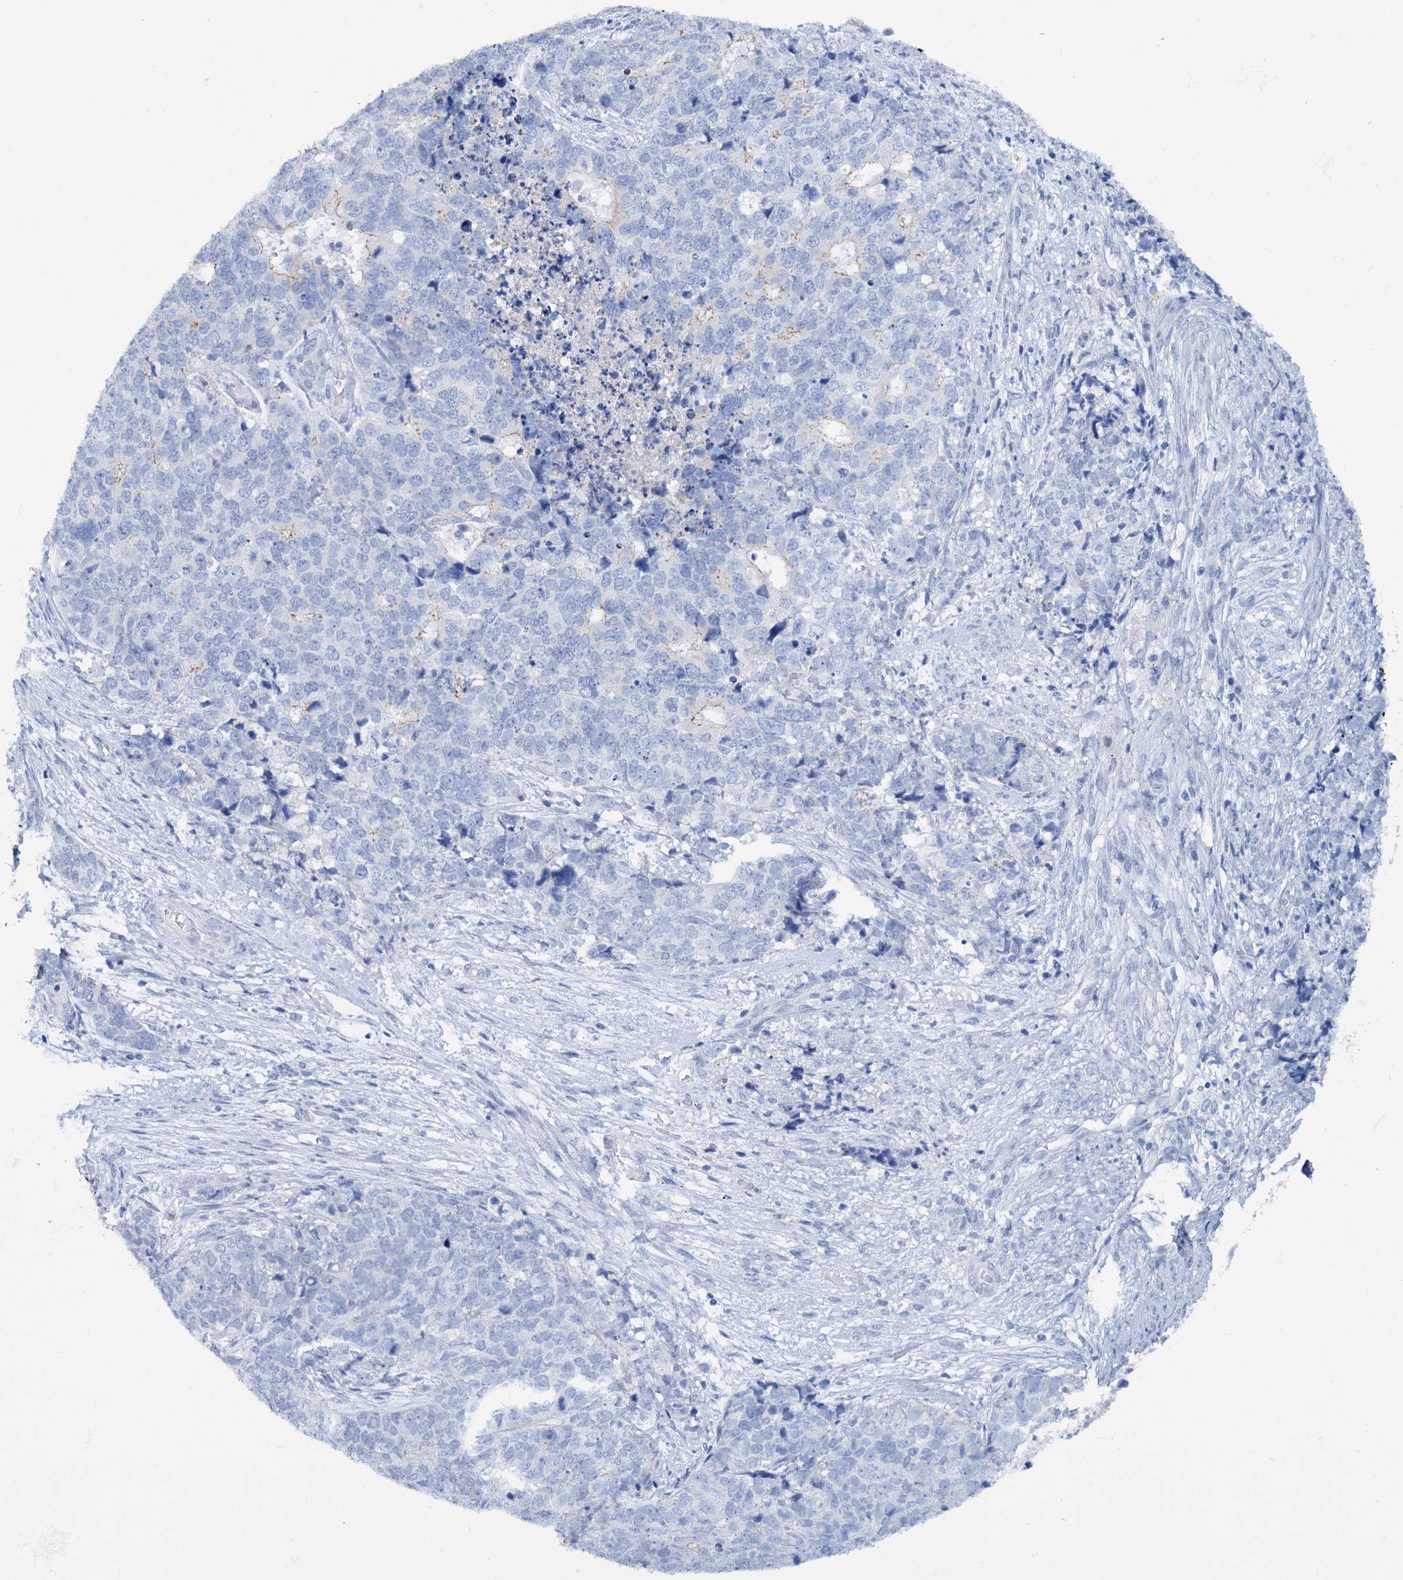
{"staining": {"intensity": "negative", "quantity": "none", "location": "none"}, "tissue": "cervical cancer", "cell_type": "Tumor cells", "image_type": "cancer", "snomed": [{"axis": "morphology", "description": "Squamous cell carcinoma, NOS"}, {"axis": "topography", "description": "Cervix"}], "caption": "A micrograph of human squamous cell carcinoma (cervical) is negative for staining in tumor cells.", "gene": "FAAP20", "patient": {"sex": "female", "age": 63}}